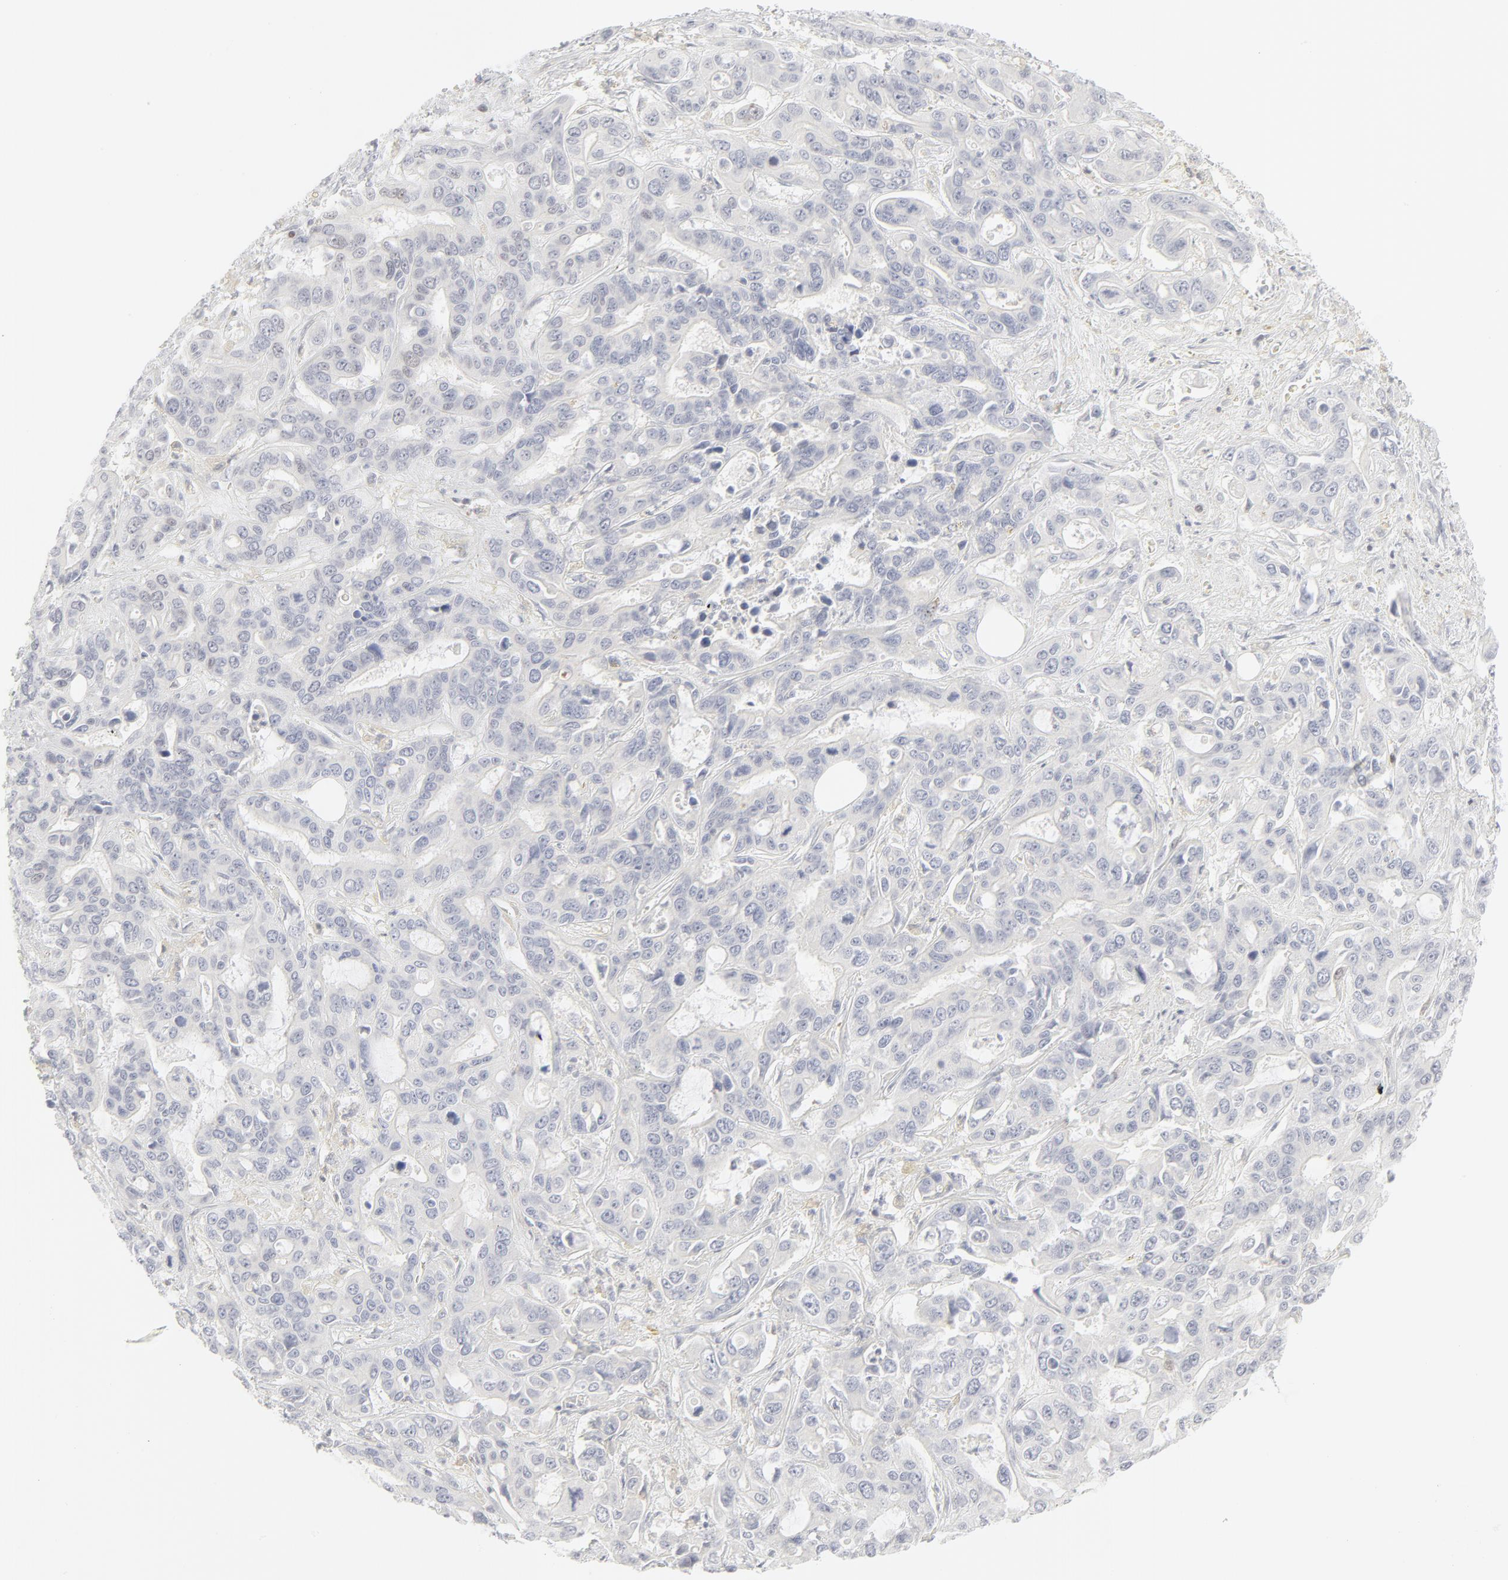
{"staining": {"intensity": "negative", "quantity": "none", "location": "none"}, "tissue": "liver cancer", "cell_type": "Tumor cells", "image_type": "cancer", "snomed": [{"axis": "morphology", "description": "Cholangiocarcinoma"}, {"axis": "topography", "description": "Liver"}], "caption": "The immunohistochemistry (IHC) image has no significant expression in tumor cells of liver cancer (cholangiocarcinoma) tissue. (DAB IHC with hematoxylin counter stain).", "gene": "PRKCB", "patient": {"sex": "female", "age": 65}}